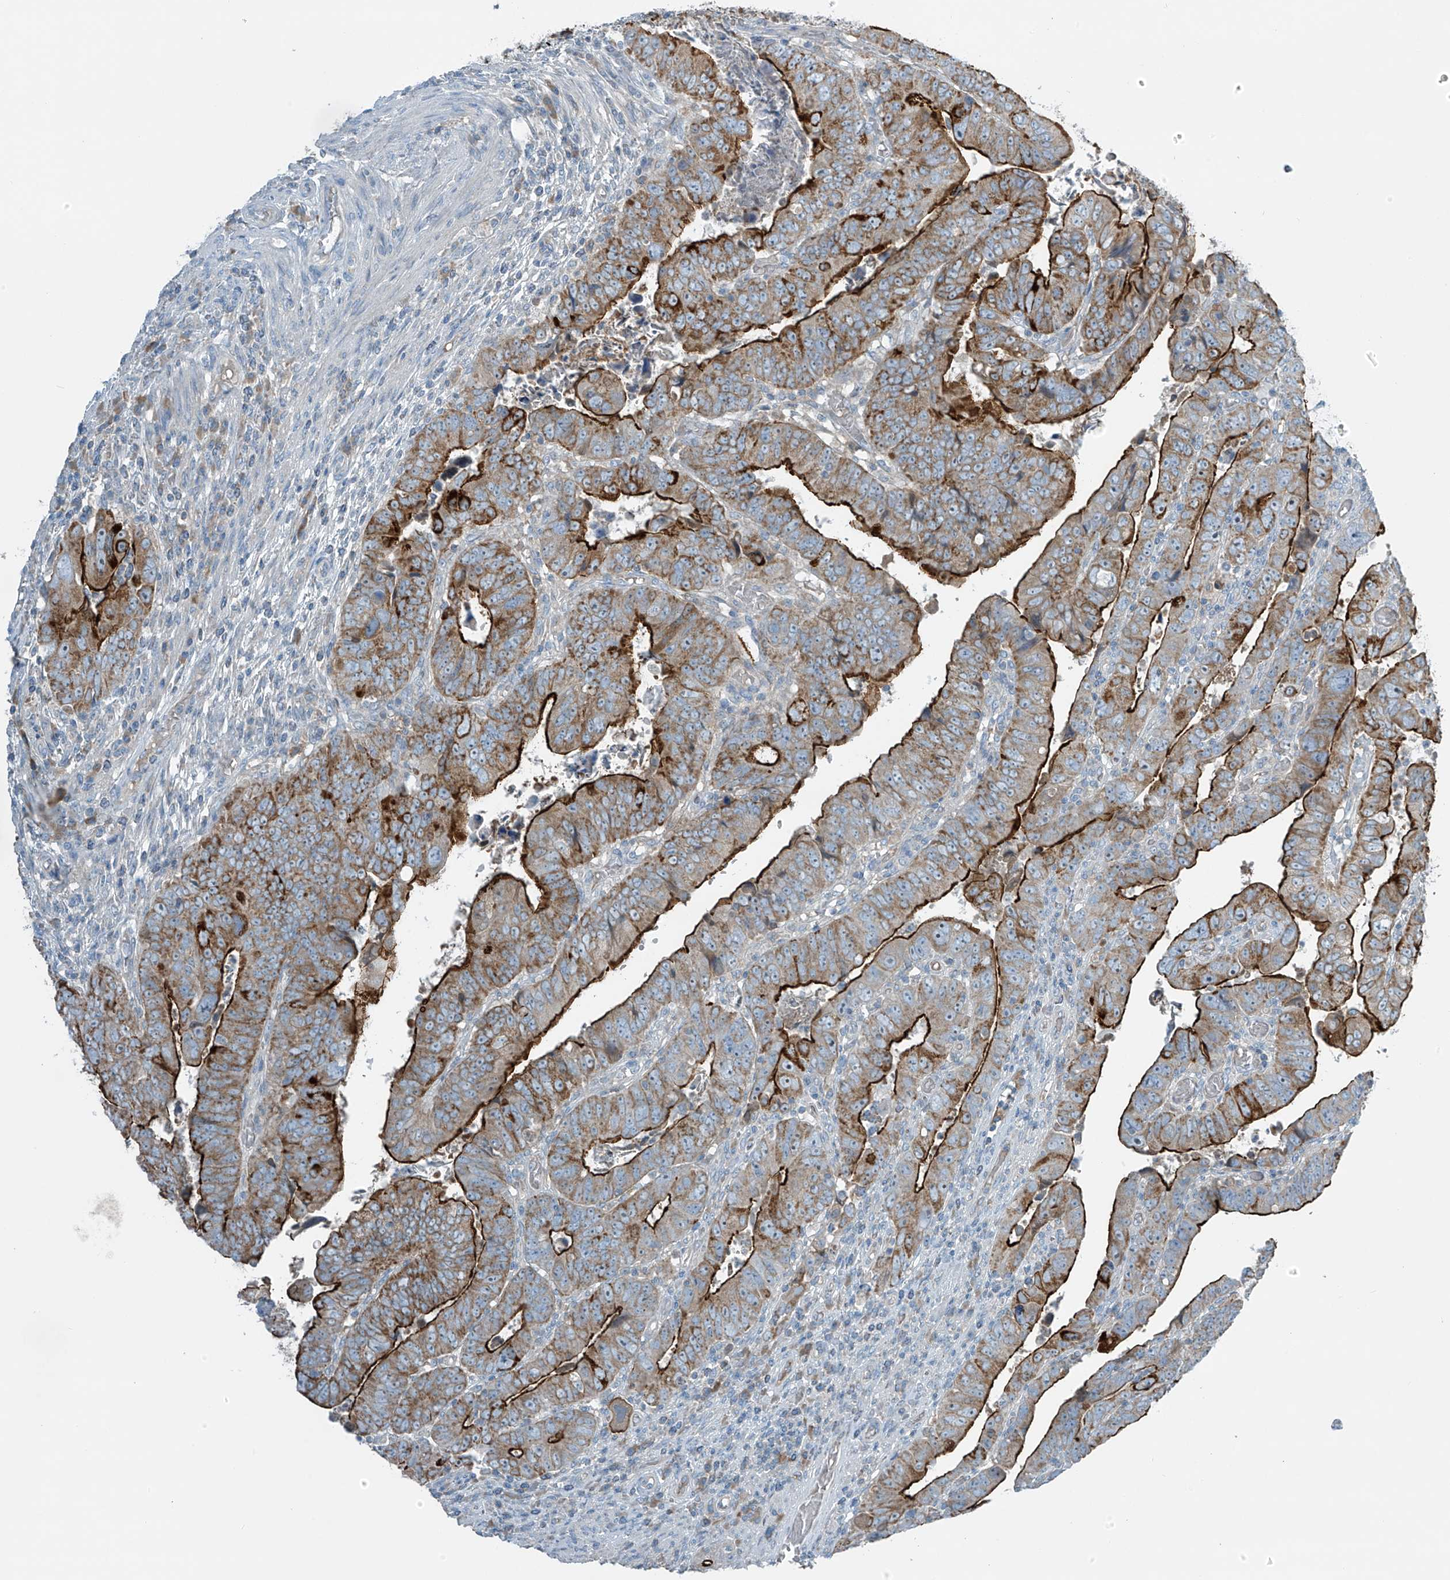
{"staining": {"intensity": "strong", "quantity": ">75%", "location": "cytoplasmic/membranous"}, "tissue": "colorectal cancer", "cell_type": "Tumor cells", "image_type": "cancer", "snomed": [{"axis": "morphology", "description": "Normal tissue, NOS"}, {"axis": "morphology", "description": "Adenocarcinoma, NOS"}, {"axis": "topography", "description": "Rectum"}], "caption": "Immunohistochemical staining of human adenocarcinoma (colorectal) shows high levels of strong cytoplasmic/membranous protein expression in about >75% of tumor cells.", "gene": "FAM131C", "patient": {"sex": "female", "age": 65}}